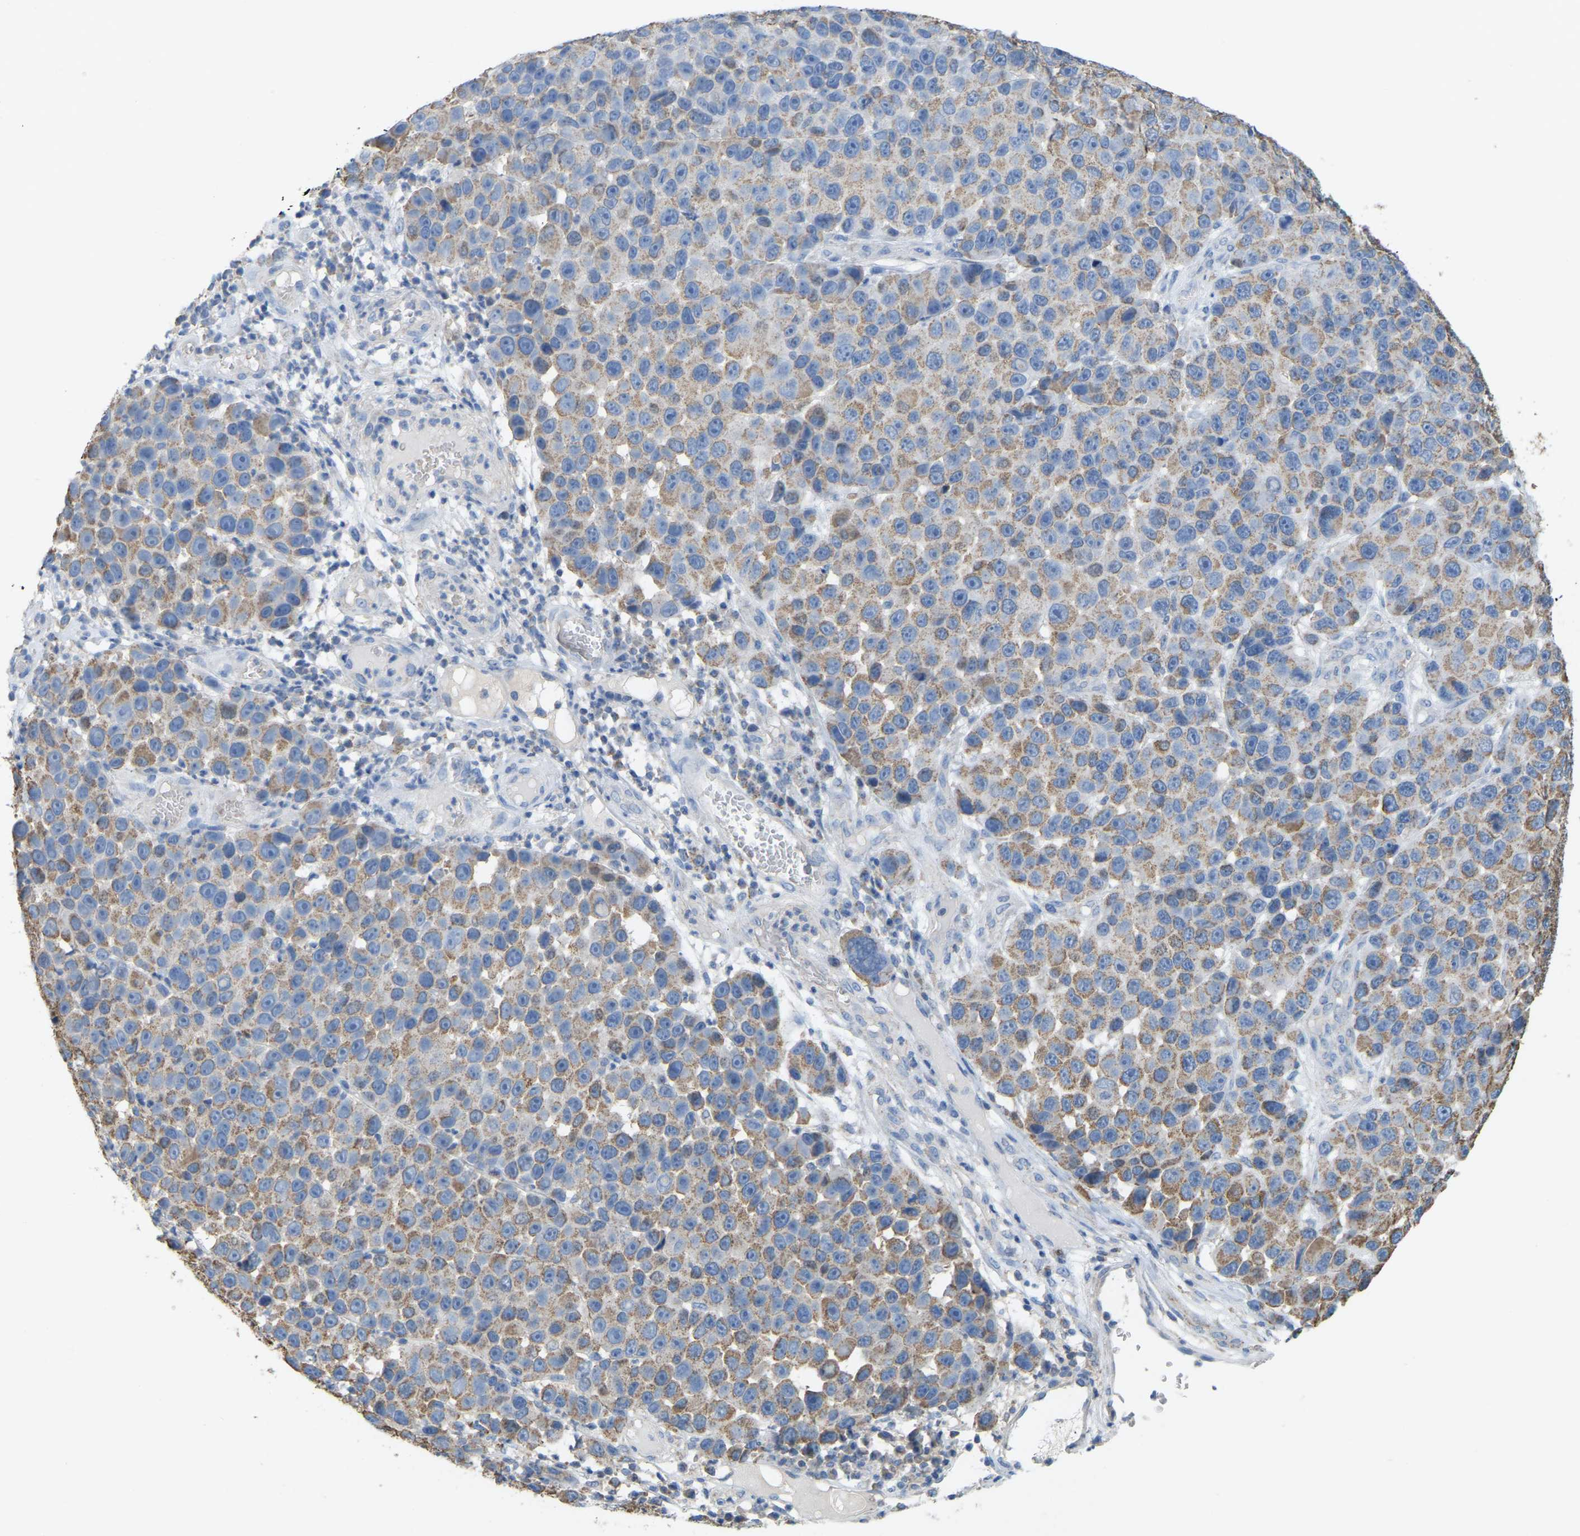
{"staining": {"intensity": "moderate", "quantity": ">75%", "location": "cytoplasmic/membranous"}, "tissue": "melanoma", "cell_type": "Tumor cells", "image_type": "cancer", "snomed": [{"axis": "morphology", "description": "Malignant melanoma, NOS"}, {"axis": "topography", "description": "Skin"}], "caption": "Melanoma stained for a protein reveals moderate cytoplasmic/membranous positivity in tumor cells.", "gene": "SERPINB5", "patient": {"sex": "male", "age": 53}}